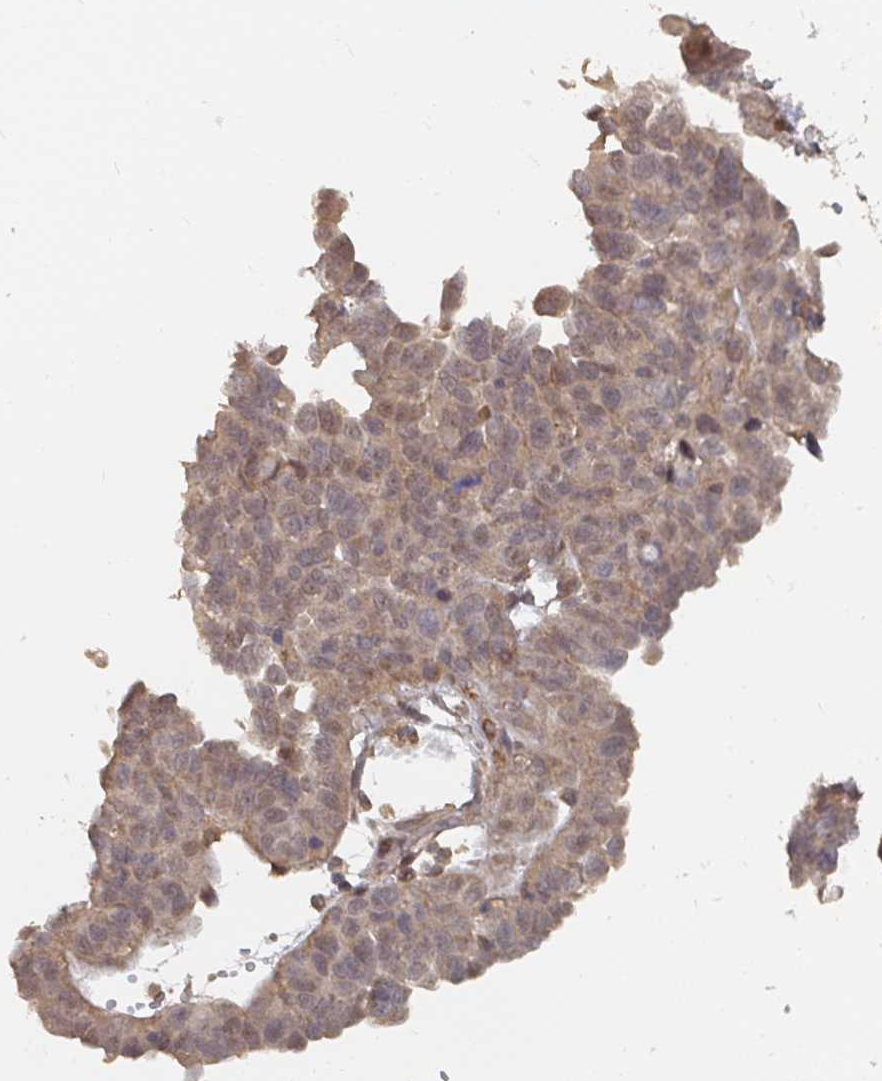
{"staining": {"intensity": "weak", "quantity": "25%-75%", "location": "cytoplasmic/membranous,nuclear"}, "tissue": "ovarian cancer", "cell_type": "Tumor cells", "image_type": "cancer", "snomed": [{"axis": "morphology", "description": "Cystadenocarcinoma, serous, NOS"}, {"axis": "topography", "description": "Ovary"}], "caption": "Tumor cells display low levels of weak cytoplasmic/membranous and nuclear positivity in approximately 25%-75% of cells in human ovarian cancer.", "gene": "LRP5", "patient": {"sex": "female", "age": 64}}